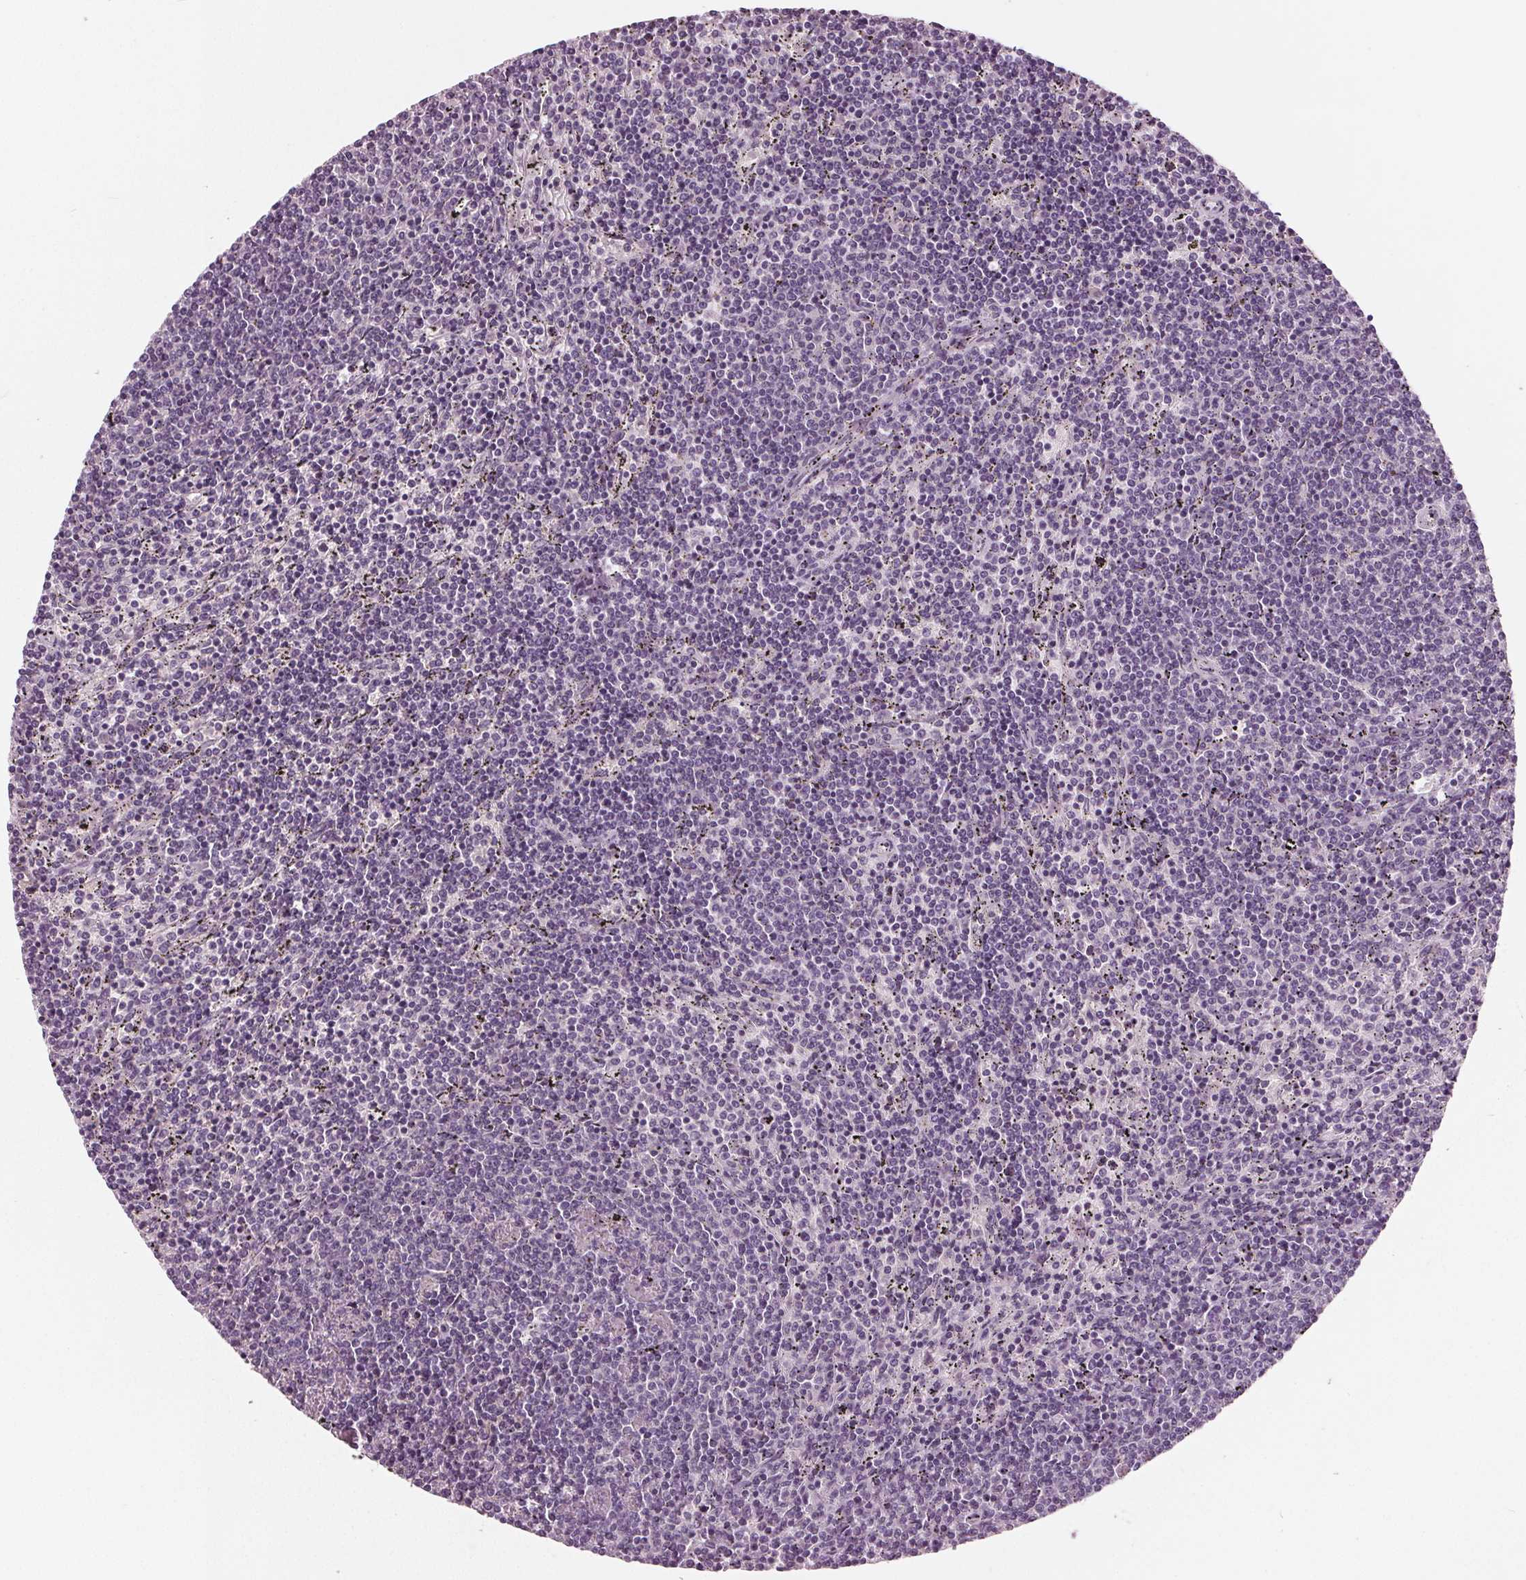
{"staining": {"intensity": "negative", "quantity": "none", "location": "none"}, "tissue": "lymphoma", "cell_type": "Tumor cells", "image_type": "cancer", "snomed": [{"axis": "morphology", "description": "Malignant lymphoma, non-Hodgkin's type, Low grade"}, {"axis": "topography", "description": "Spleen"}], "caption": "Lymphoma was stained to show a protein in brown. There is no significant staining in tumor cells.", "gene": "TKFC", "patient": {"sex": "female", "age": 50}}